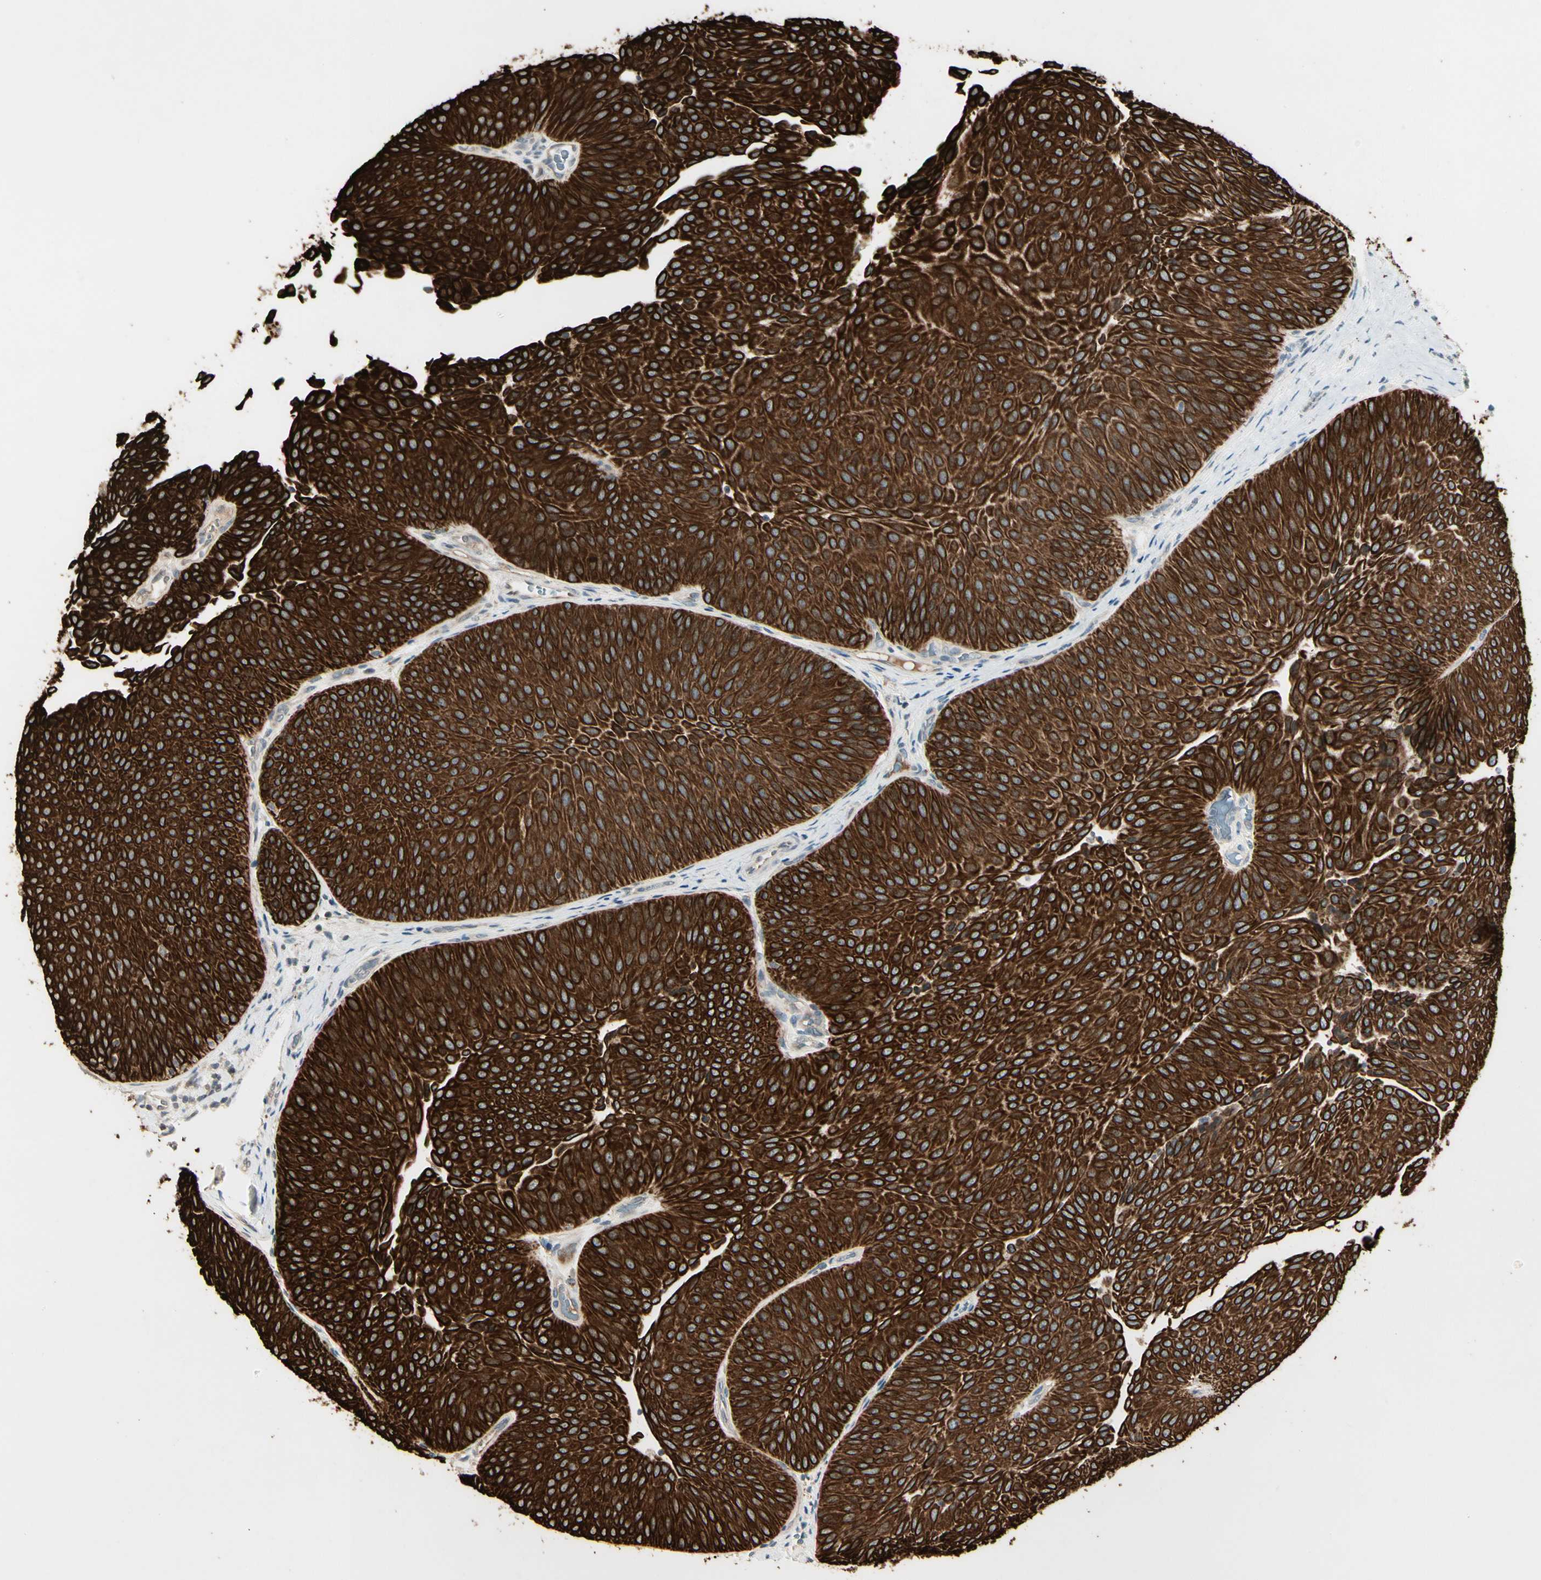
{"staining": {"intensity": "strong", "quantity": ">75%", "location": "cytoplasmic/membranous"}, "tissue": "urothelial cancer", "cell_type": "Tumor cells", "image_type": "cancer", "snomed": [{"axis": "morphology", "description": "Urothelial carcinoma, Low grade"}, {"axis": "topography", "description": "Urinary bladder"}], "caption": "A high amount of strong cytoplasmic/membranous expression is present in approximately >75% of tumor cells in urothelial carcinoma (low-grade) tissue. Ihc stains the protein in brown and the nuclei are stained blue.", "gene": "SKIL", "patient": {"sex": "female", "age": 60}}